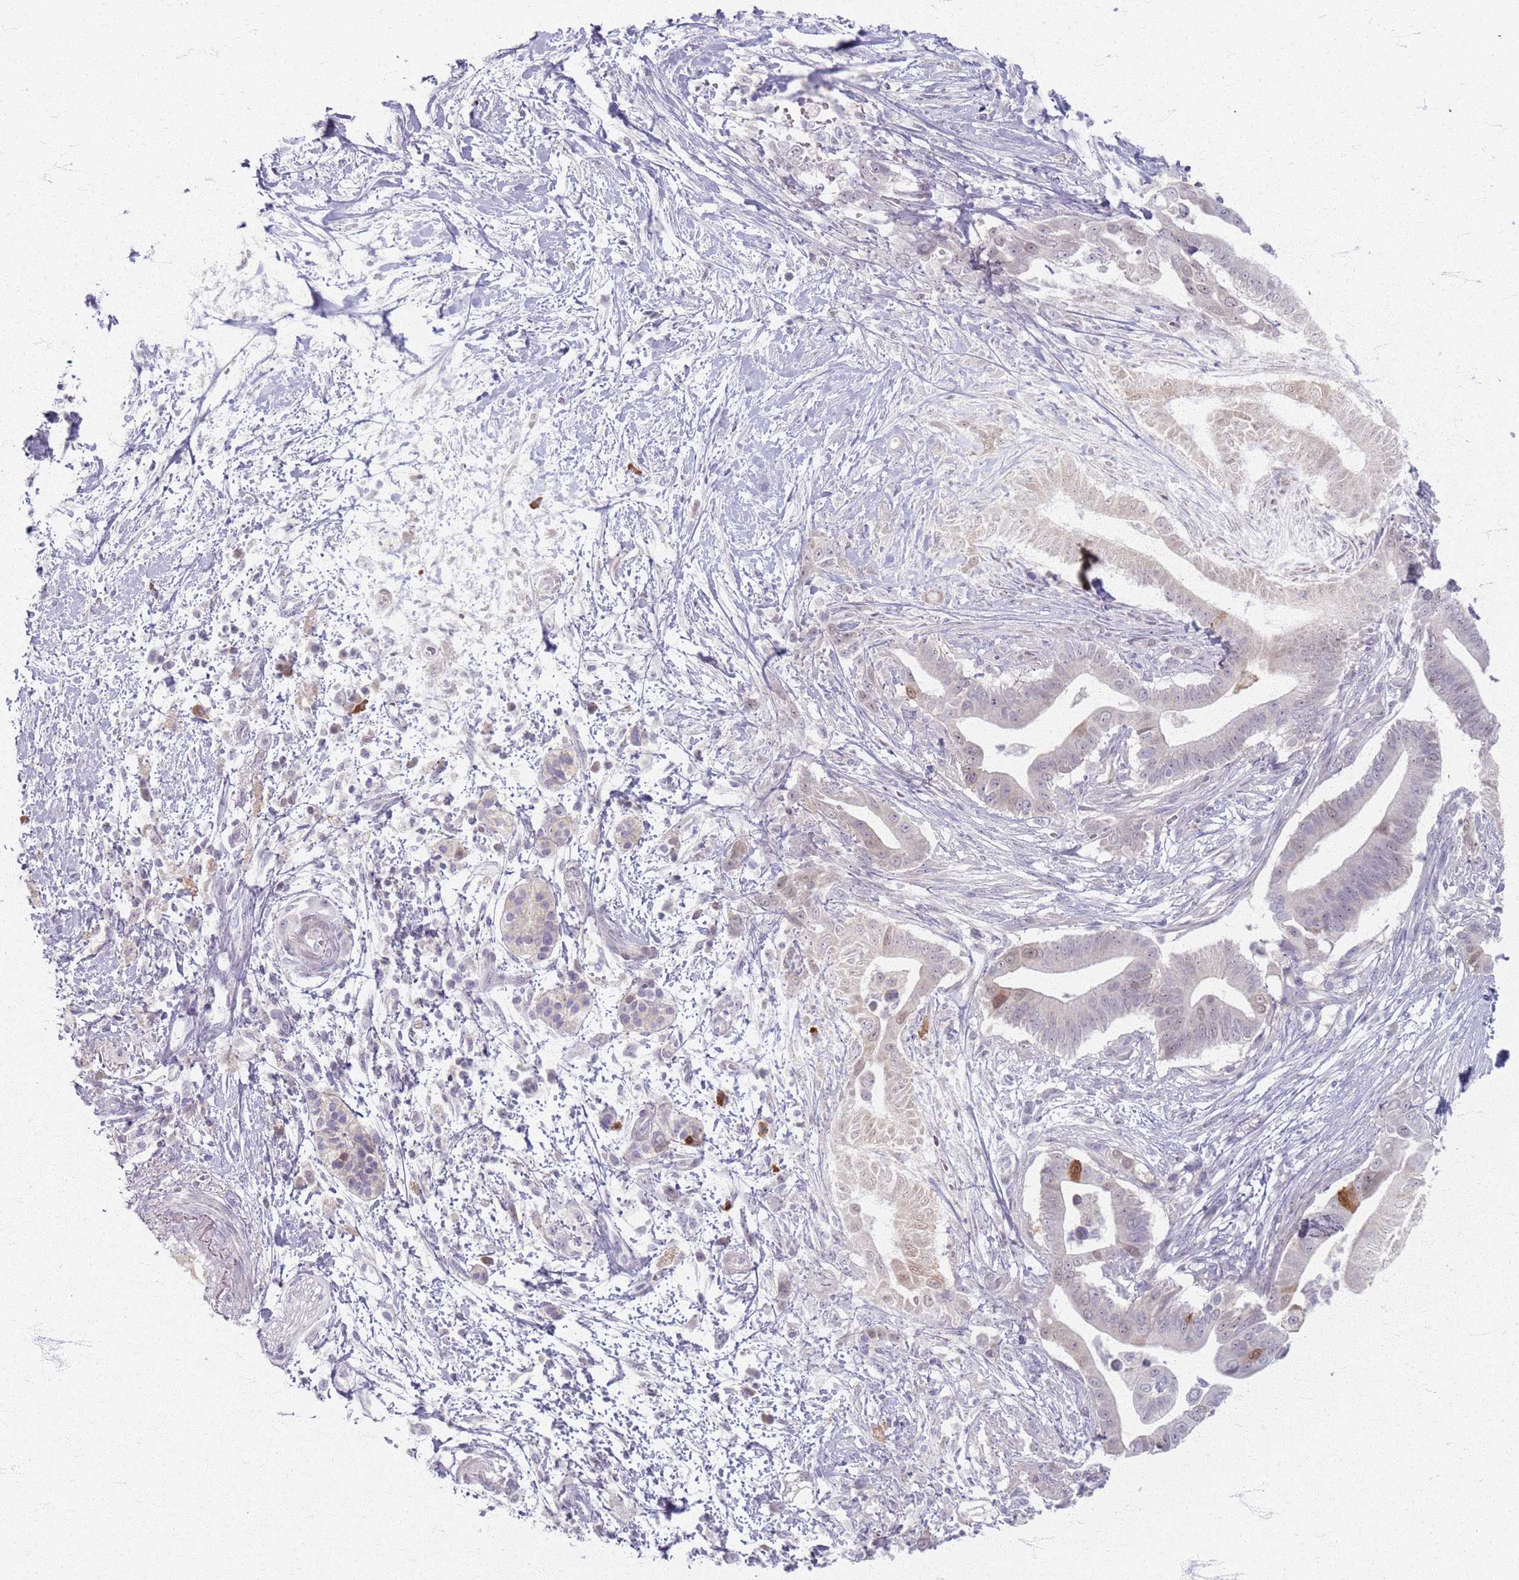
{"staining": {"intensity": "moderate", "quantity": "<25%", "location": "cytoplasmic/membranous,nuclear"}, "tissue": "pancreatic cancer", "cell_type": "Tumor cells", "image_type": "cancer", "snomed": [{"axis": "morphology", "description": "Adenocarcinoma, NOS"}, {"axis": "topography", "description": "Pancreas"}], "caption": "About <25% of tumor cells in human pancreatic adenocarcinoma exhibit moderate cytoplasmic/membranous and nuclear protein positivity as visualized by brown immunohistochemical staining.", "gene": "CRIPT", "patient": {"sex": "male", "age": 68}}